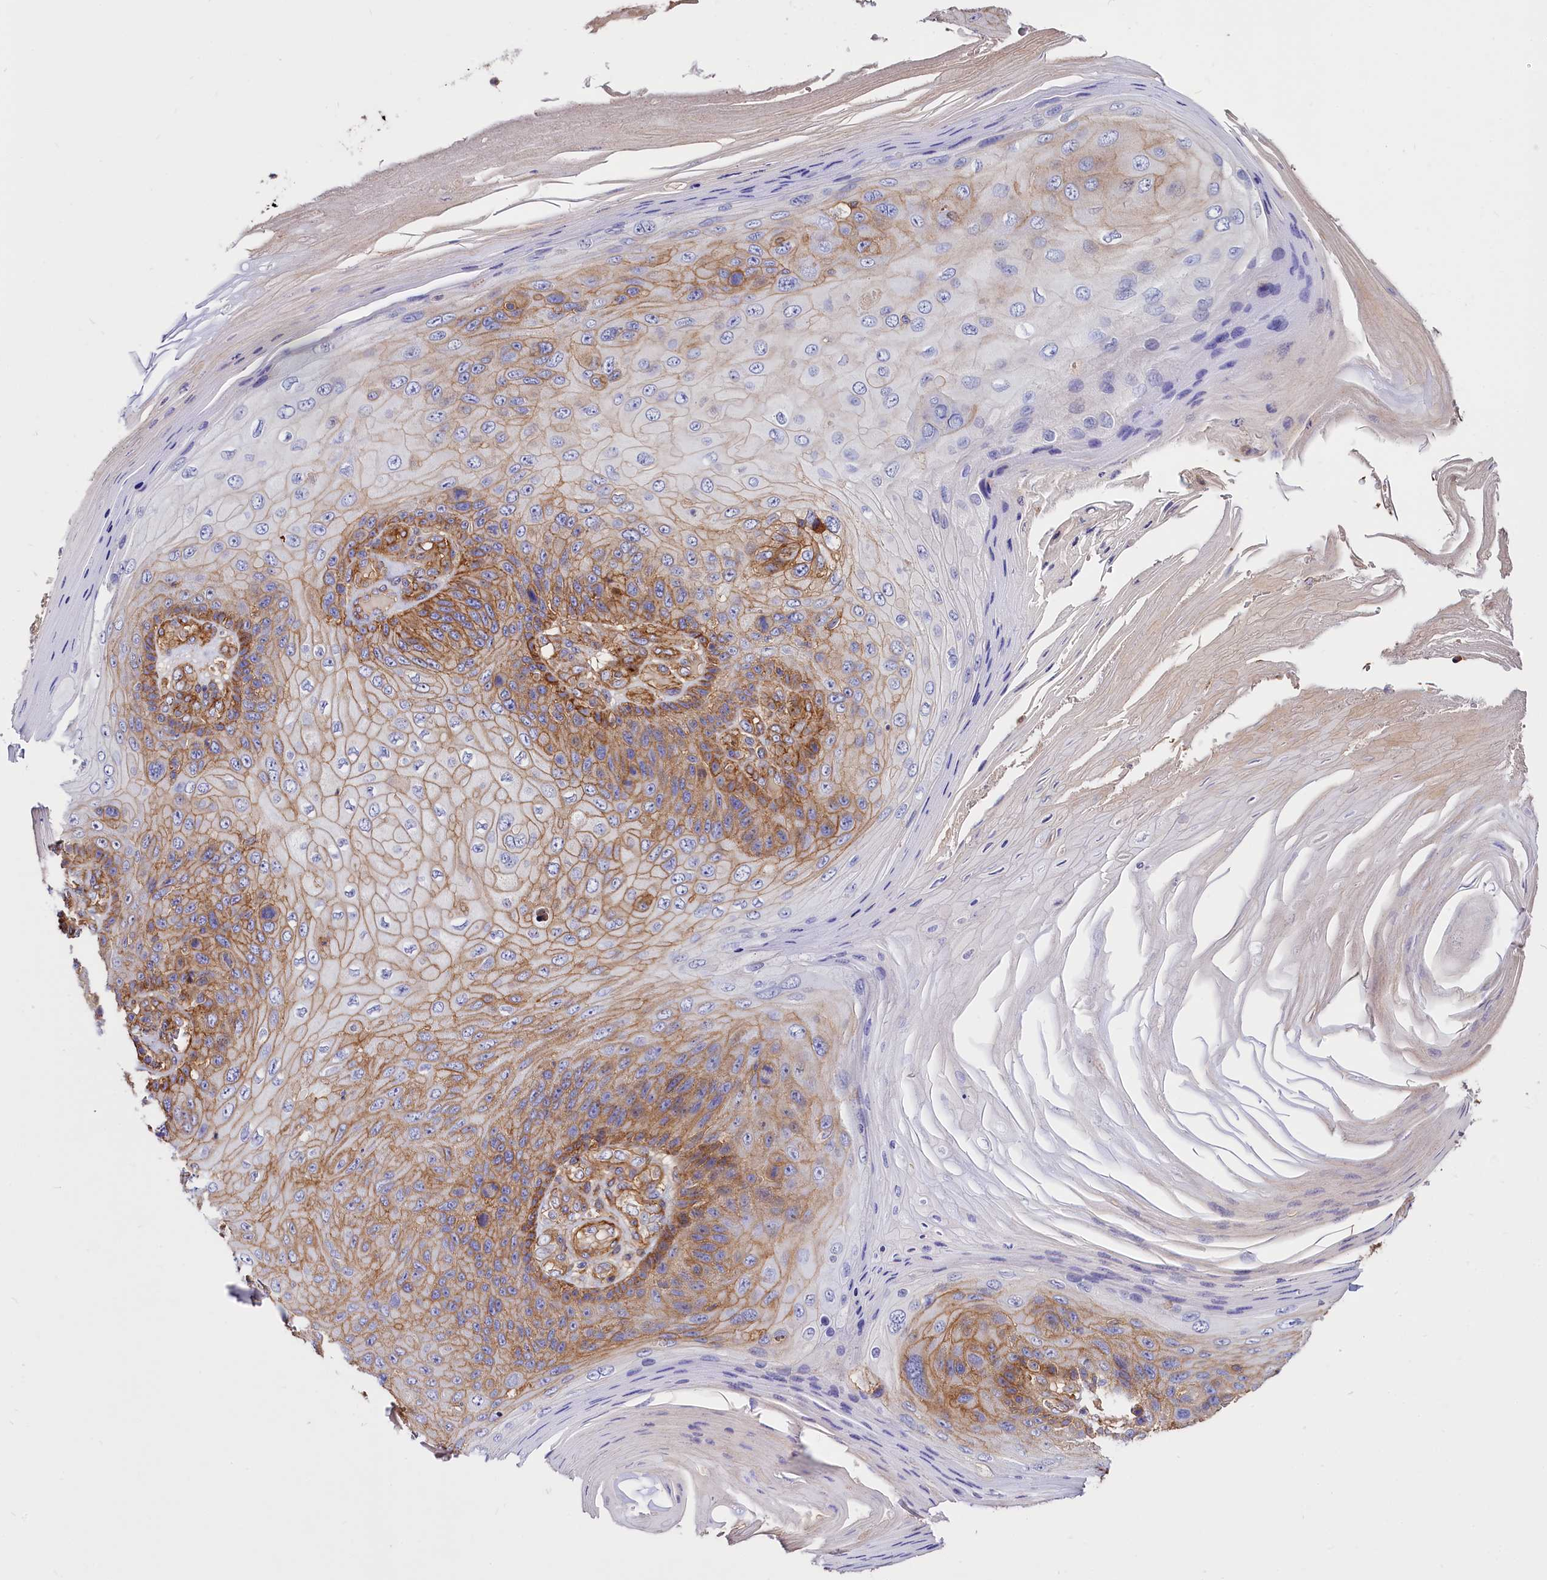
{"staining": {"intensity": "moderate", "quantity": ">75%", "location": "cytoplasmic/membranous"}, "tissue": "skin cancer", "cell_type": "Tumor cells", "image_type": "cancer", "snomed": [{"axis": "morphology", "description": "Squamous cell carcinoma, NOS"}, {"axis": "topography", "description": "Skin"}], "caption": "Moderate cytoplasmic/membranous staining for a protein is seen in about >75% of tumor cells of squamous cell carcinoma (skin) using immunohistochemistry.", "gene": "ANO6", "patient": {"sex": "female", "age": 88}}